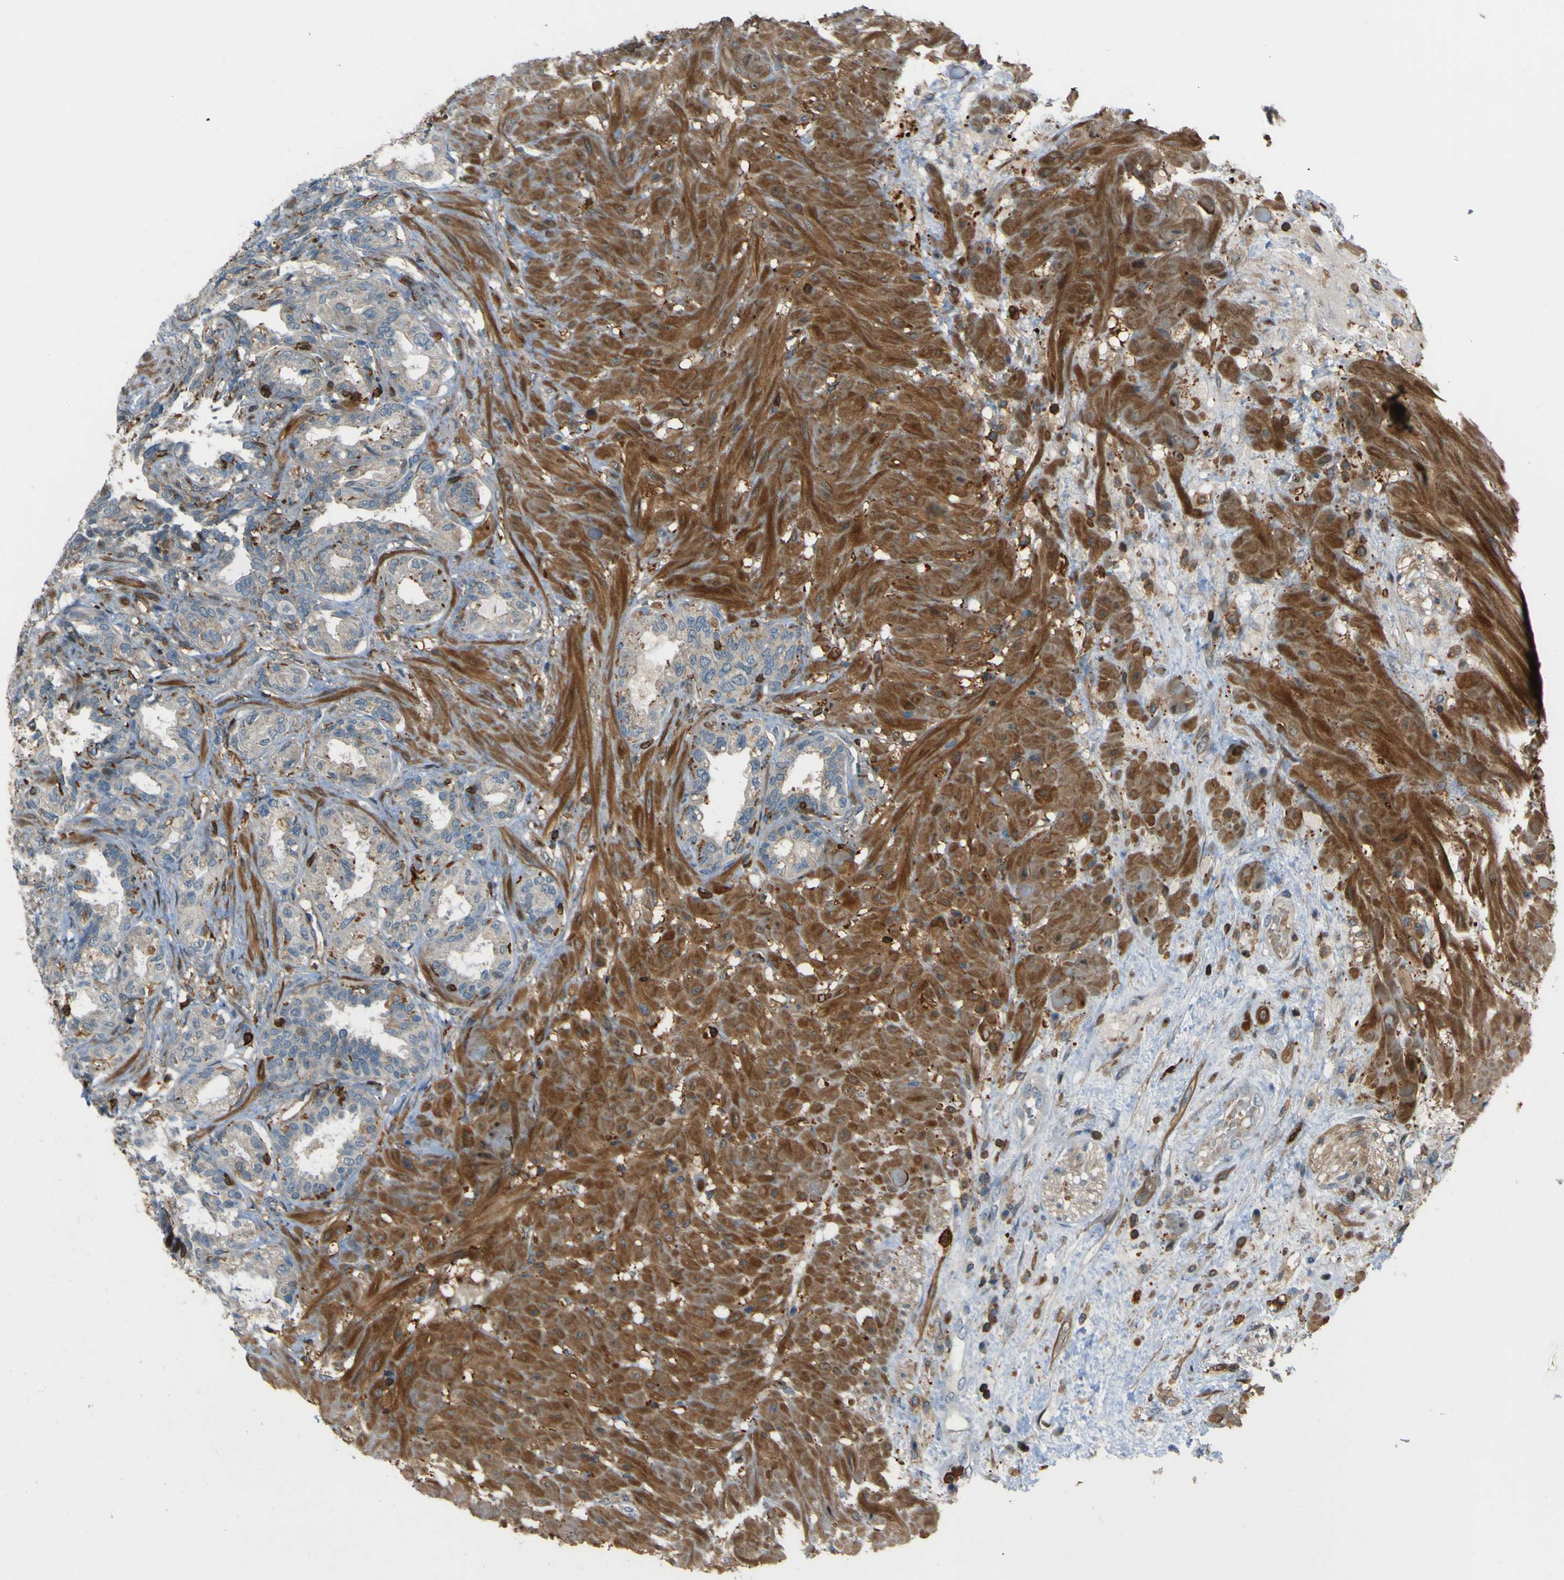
{"staining": {"intensity": "weak", "quantity": "25%-75%", "location": "cytoplasmic/membranous"}, "tissue": "seminal vesicle", "cell_type": "Glandular cells", "image_type": "normal", "snomed": [{"axis": "morphology", "description": "Normal tissue, NOS"}, {"axis": "topography", "description": "Seminal veicle"}], "caption": "Immunohistochemistry (IHC) photomicrograph of normal seminal vesicle stained for a protein (brown), which displays low levels of weak cytoplasmic/membranous staining in approximately 25%-75% of glandular cells.", "gene": "PCDHB5", "patient": {"sex": "male", "age": 61}}